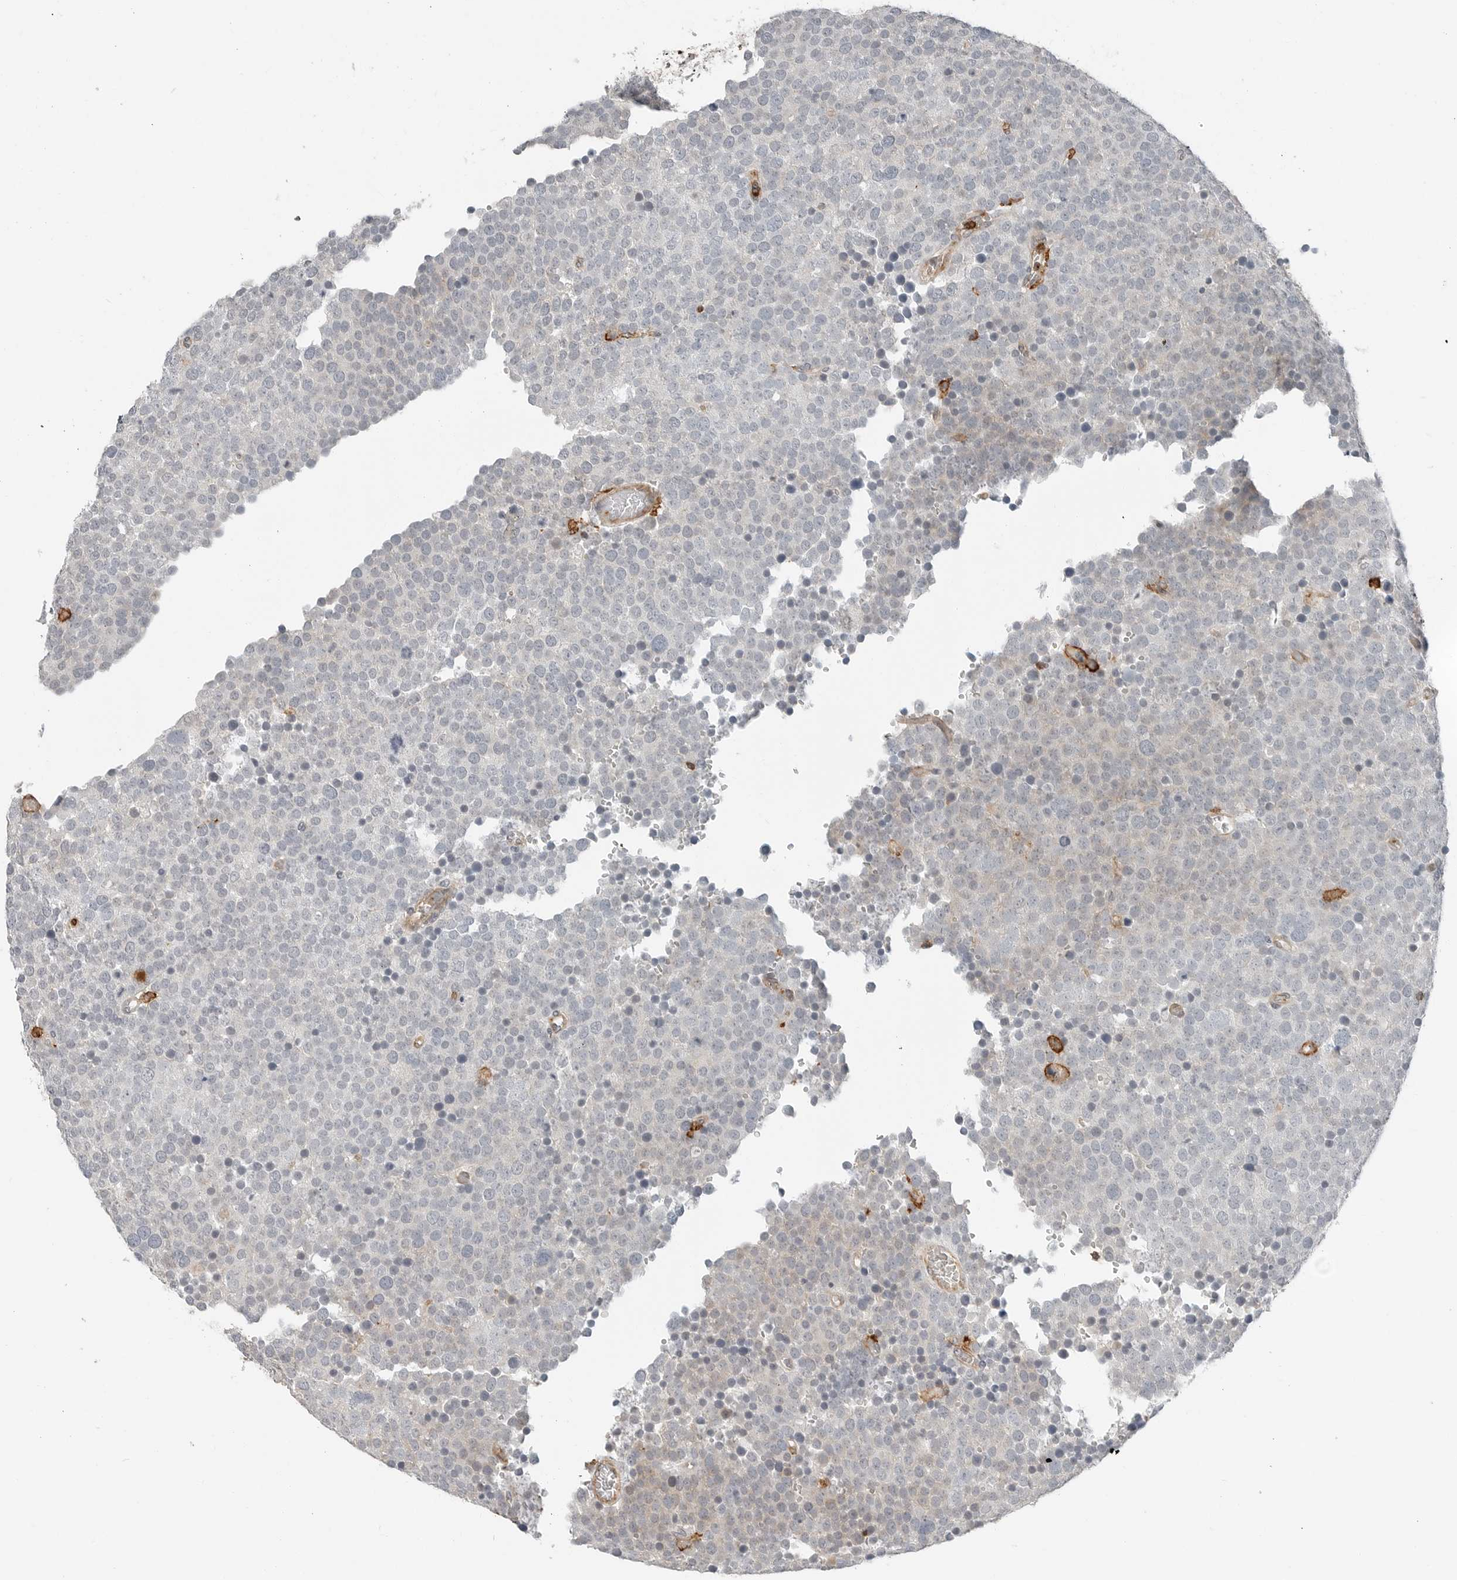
{"staining": {"intensity": "negative", "quantity": "none", "location": "none"}, "tissue": "testis cancer", "cell_type": "Tumor cells", "image_type": "cancer", "snomed": [{"axis": "morphology", "description": "Seminoma, NOS"}, {"axis": "topography", "description": "Testis"}], "caption": "This photomicrograph is of testis cancer stained with immunohistochemistry to label a protein in brown with the nuclei are counter-stained blue. There is no positivity in tumor cells.", "gene": "LEFTY2", "patient": {"sex": "male", "age": 71}}